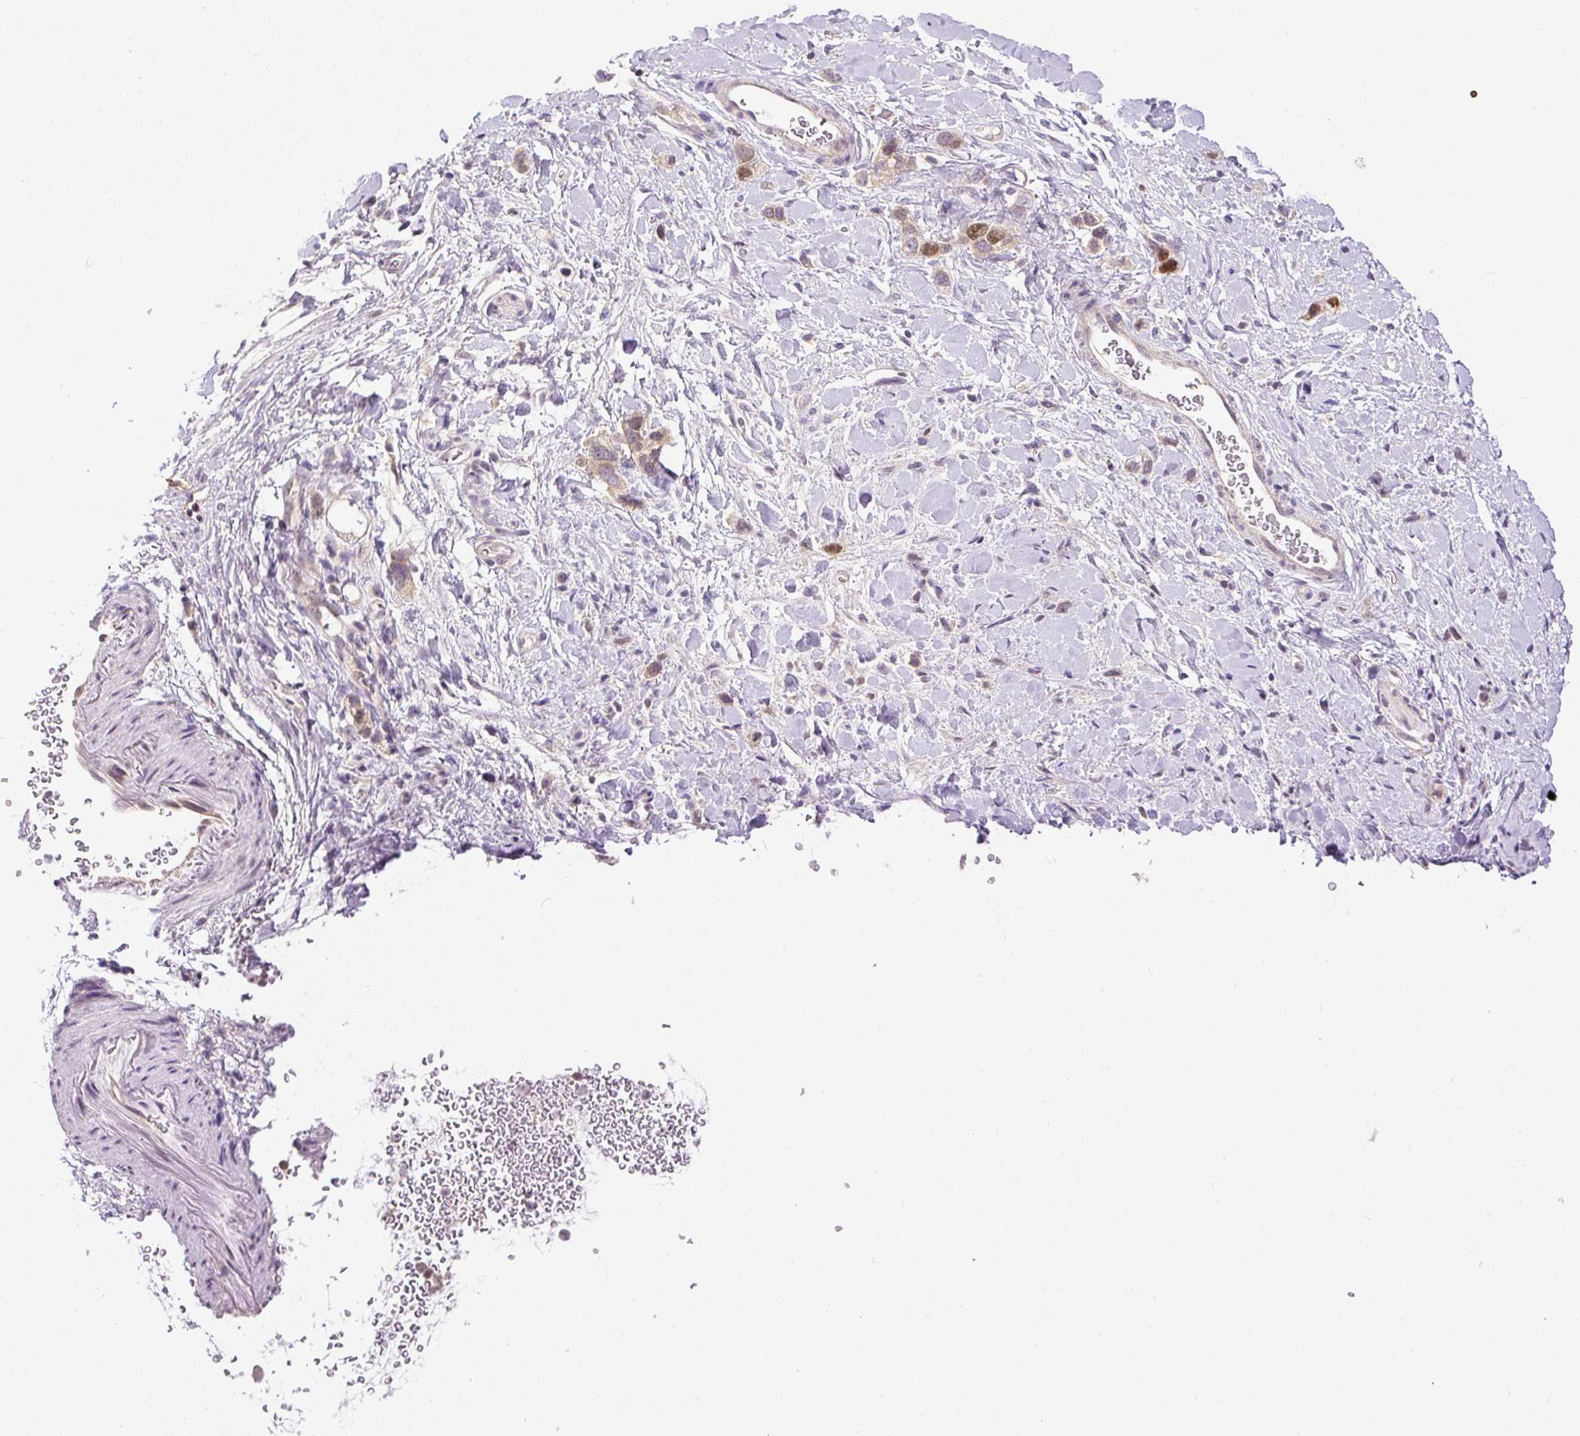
{"staining": {"intensity": "moderate", "quantity": "25%-75%", "location": "cytoplasmic/membranous,nuclear"}, "tissue": "stomach cancer", "cell_type": "Tumor cells", "image_type": "cancer", "snomed": [{"axis": "morphology", "description": "Adenocarcinoma, NOS"}, {"axis": "topography", "description": "Stomach"}], "caption": "This is an image of immunohistochemistry (IHC) staining of stomach adenocarcinoma, which shows moderate staining in the cytoplasmic/membranous and nuclear of tumor cells.", "gene": "RACGAP1", "patient": {"sex": "female", "age": 65}}